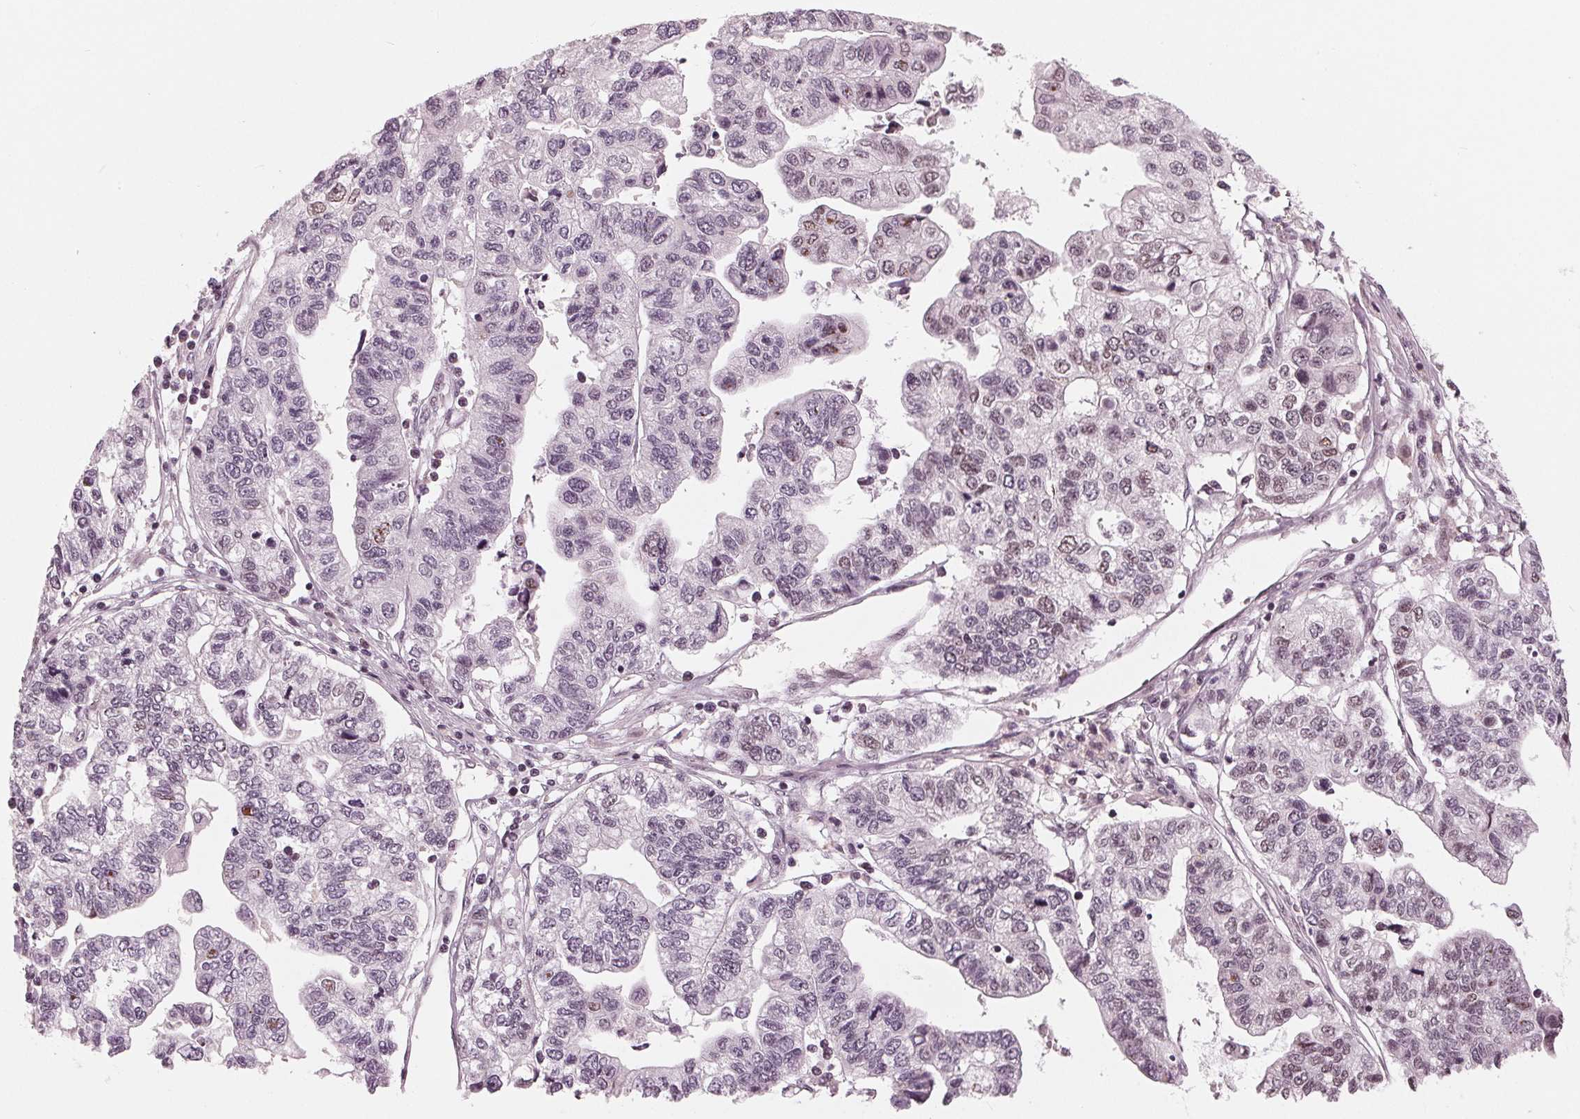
{"staining": {"intensity": "negative", "quantity": "none", "location": "none"}, "tissue": "stomach cancer", "cell_type": "Tumor cells", "image_type": "cancer", "snomed": [{"axis": "morphology", "description": "Adenocarcinoma, NOS"}, {"axis": "topography", "description": "Stomach, upper"}], "caption": "The IHC micrograph has no significant staining in tumor cells of stomach adenocarcinoma tissue. (Brightfield microscopy of DAB IHC at high magnification).", "gene": "DNMT3L", "patient": {"sex": "female", "age": 67}}